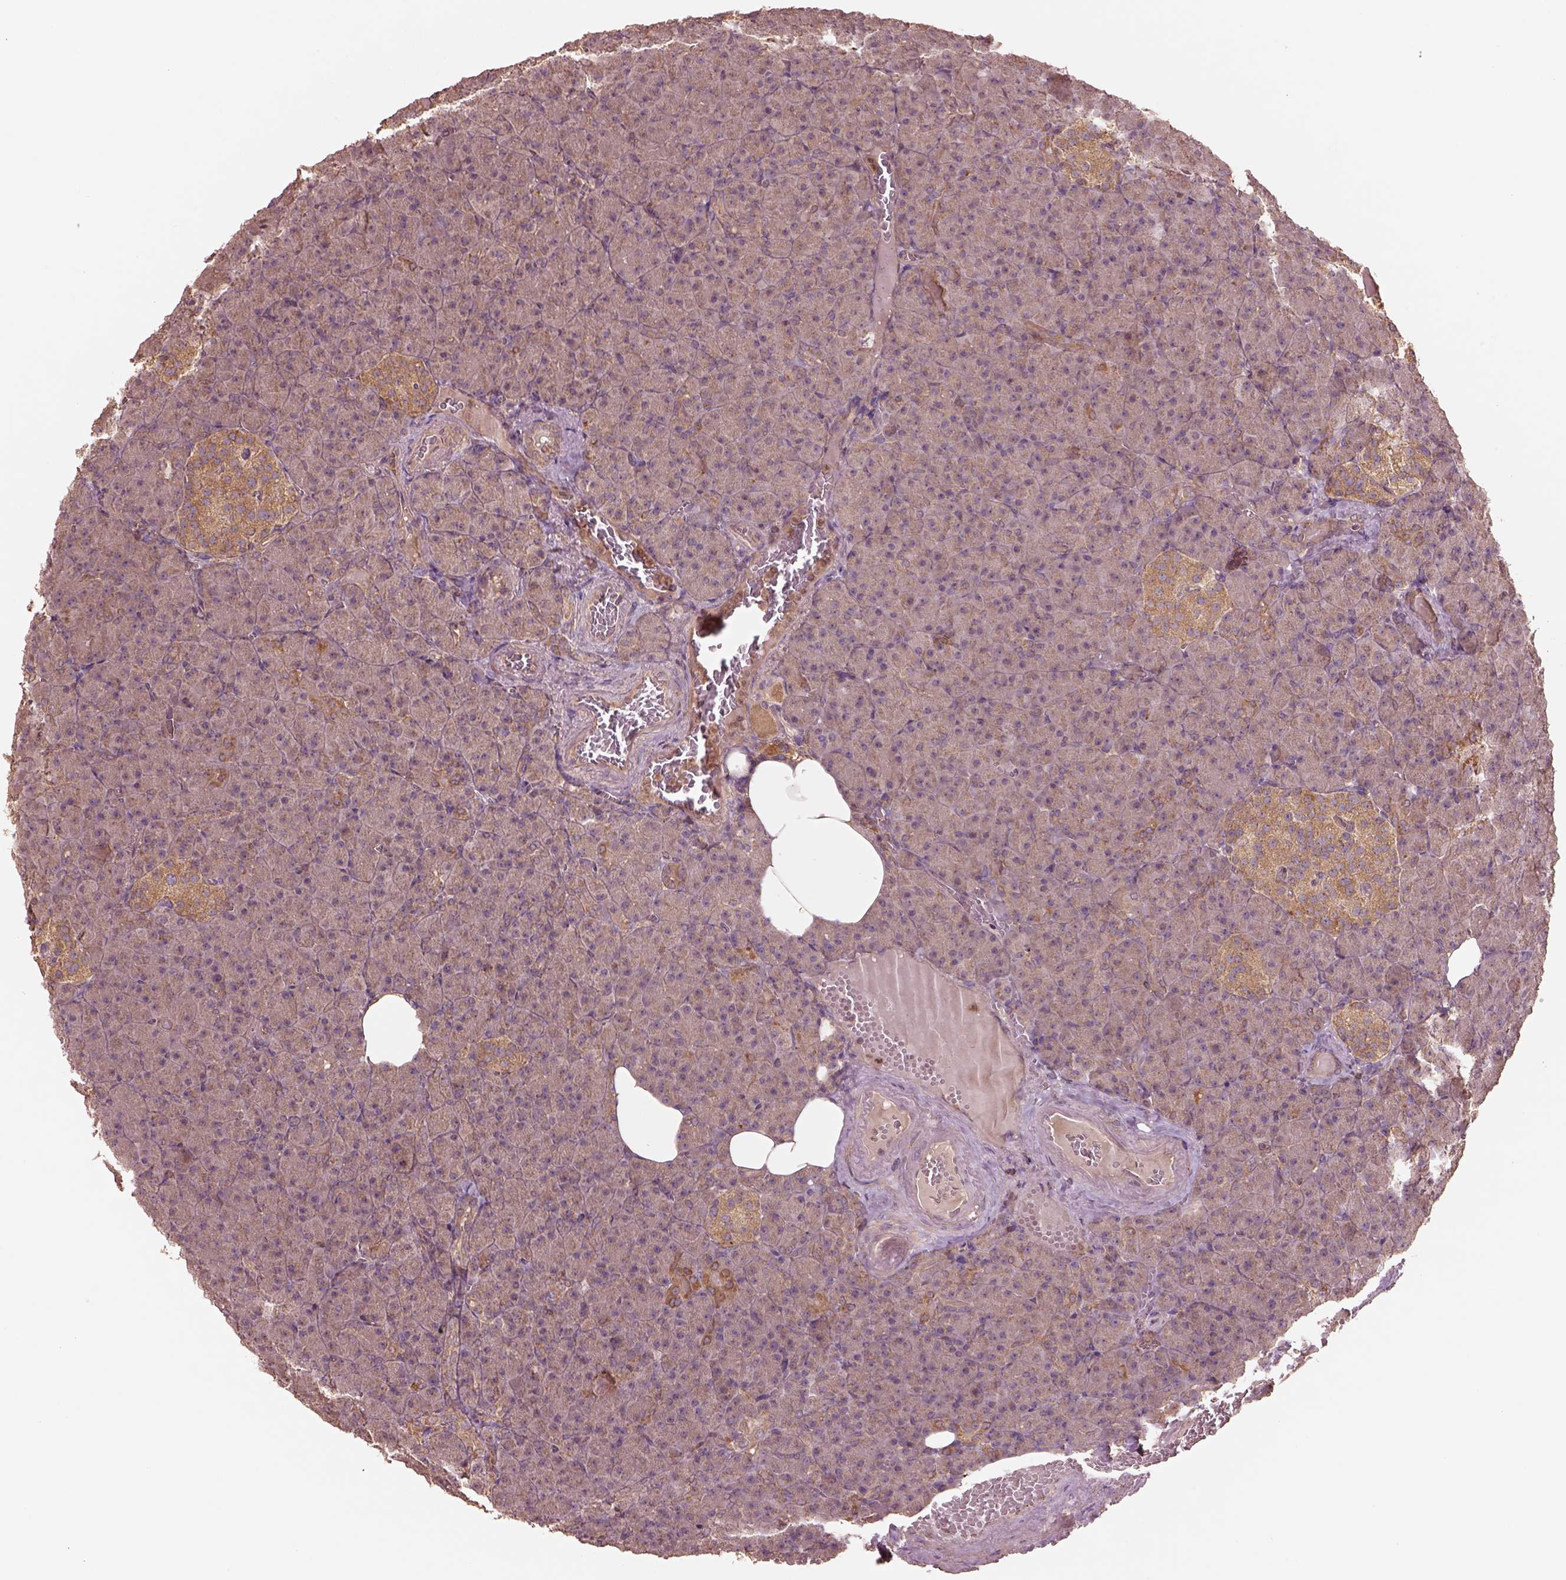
{"staining": {"intensity": "moderate", "quantity": "25%-75%", "location": "cytoplasmic/membranous"}, "tissue": "pancreas", "cell_type": "Exocrine glandular cells", "image_type": "normal", "snomed": [{"axis": "morphology", "description": "Normal tissue, NOS"}, {"axis": "topography", "description": "Pancreas"}], "caption": "Immunohistochemical staining of benign human pancreas shows medium levels of moderate cytoplasmic/membranous positivity in approximately 25%-75% of exocrine glandular cells. Using DAB (brown) and hematoxylin (blue) stains, captured at high magnification using brightfield microscopy.", "gene": "TRADD", "patient": {"sex": "female", "age": 74}}